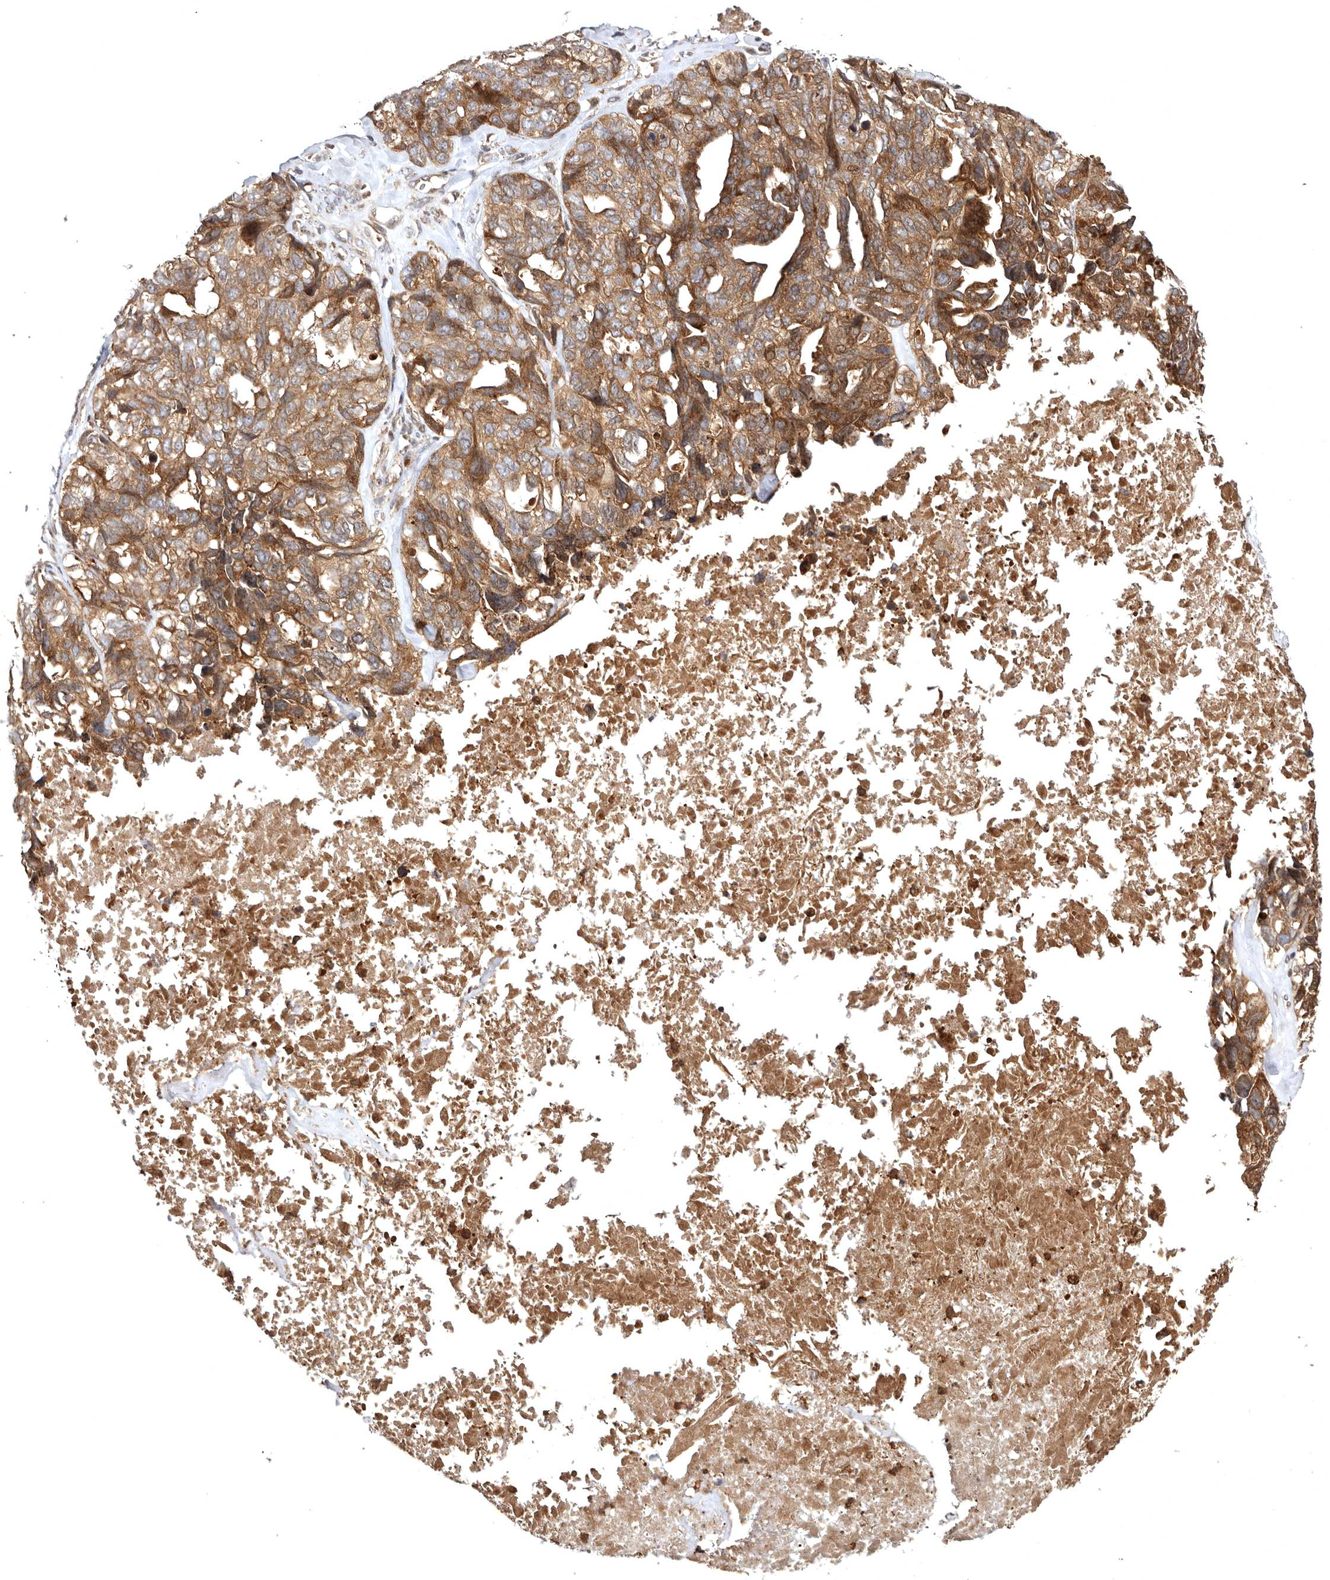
{"staining": {"intensity": "moderate", "quantity": ">75%", "location": "cytoplasmic/membranous"}, "tissue": "ovarian cancer", "cell_type": "Tumor cells", "image_type": "cancer", "snomed": [{"axis": "morphology", "description": "Cystadenocarcinoma, serous, NOS"}, {"axis": "topography", "description": "Ovary"}], "caption": "An image of ovarian cancer (serous cystadenocarcinoma) stained for a protein reveals moderate cytoplasmic/membranous brown staining in tumor cells. (DAB (3,3'-diaminobenzidine) = brown stain, brightfield microscopy at high magnification).", "gene": "FGFR4", "patient": {"sex": "female", "age": 79}}